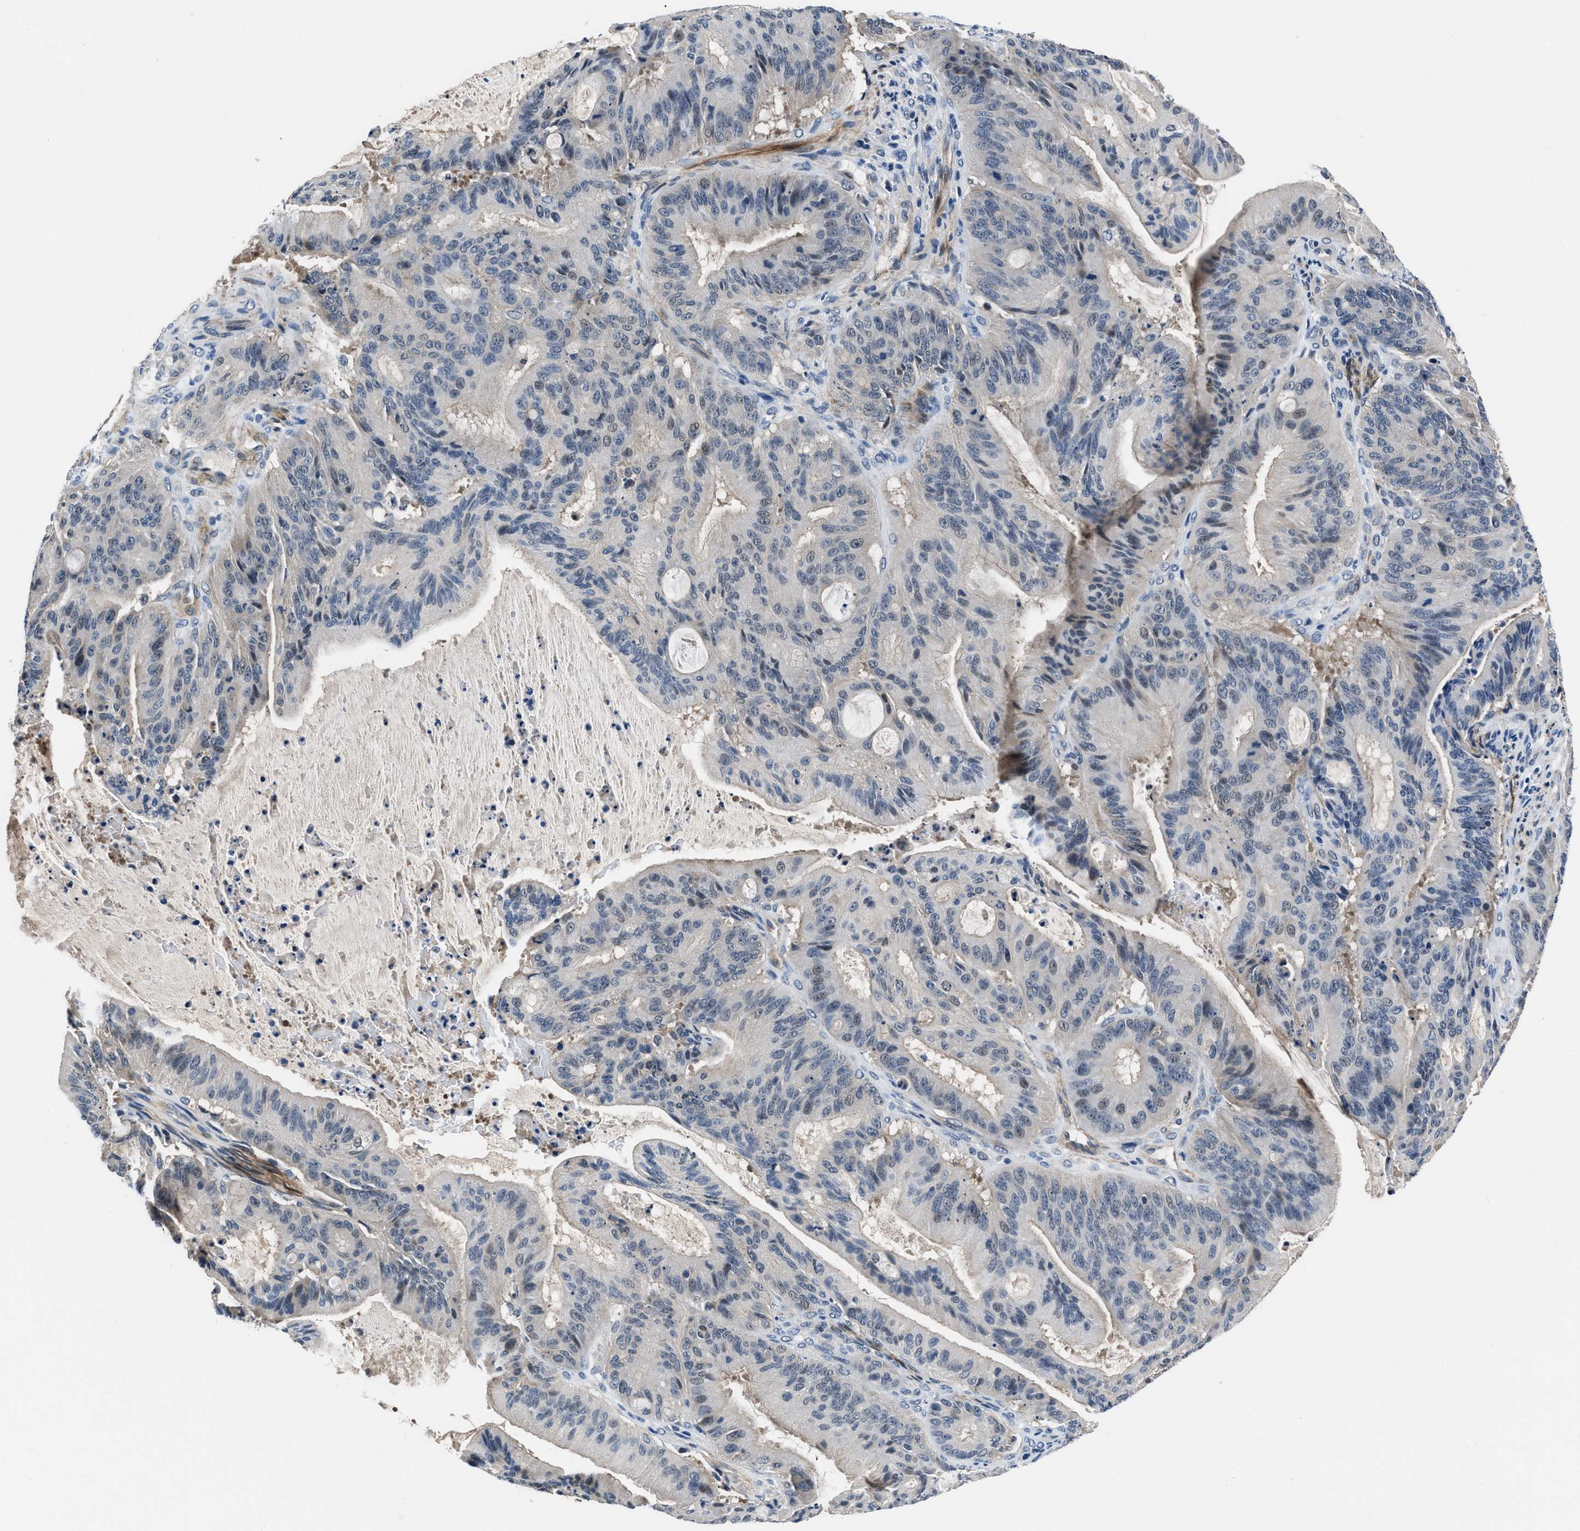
{"staining": {"intensity": "negative", "quantity": "none", "location": "none"}, "tissue": "liver cancer", "cell_type": "Tumor cells", "image_type": "cancer", "snomed": [{"axis": "morphology", "description": "Normal tissue, NOS"}, {"axis": "morphology", "description": "Cholangiocarcinoma"}, {"axis": "topography", "description": "Liver"}, {"axis": "topography", "description": "Peripheral nerve tissue"}], "caption": "Human liver cholangiocarcinoma stained for a protein using IHC shows no positivity in tumor cells.", "gene": "LANCL2", "patient": {"sex": "female", "age": 73}}